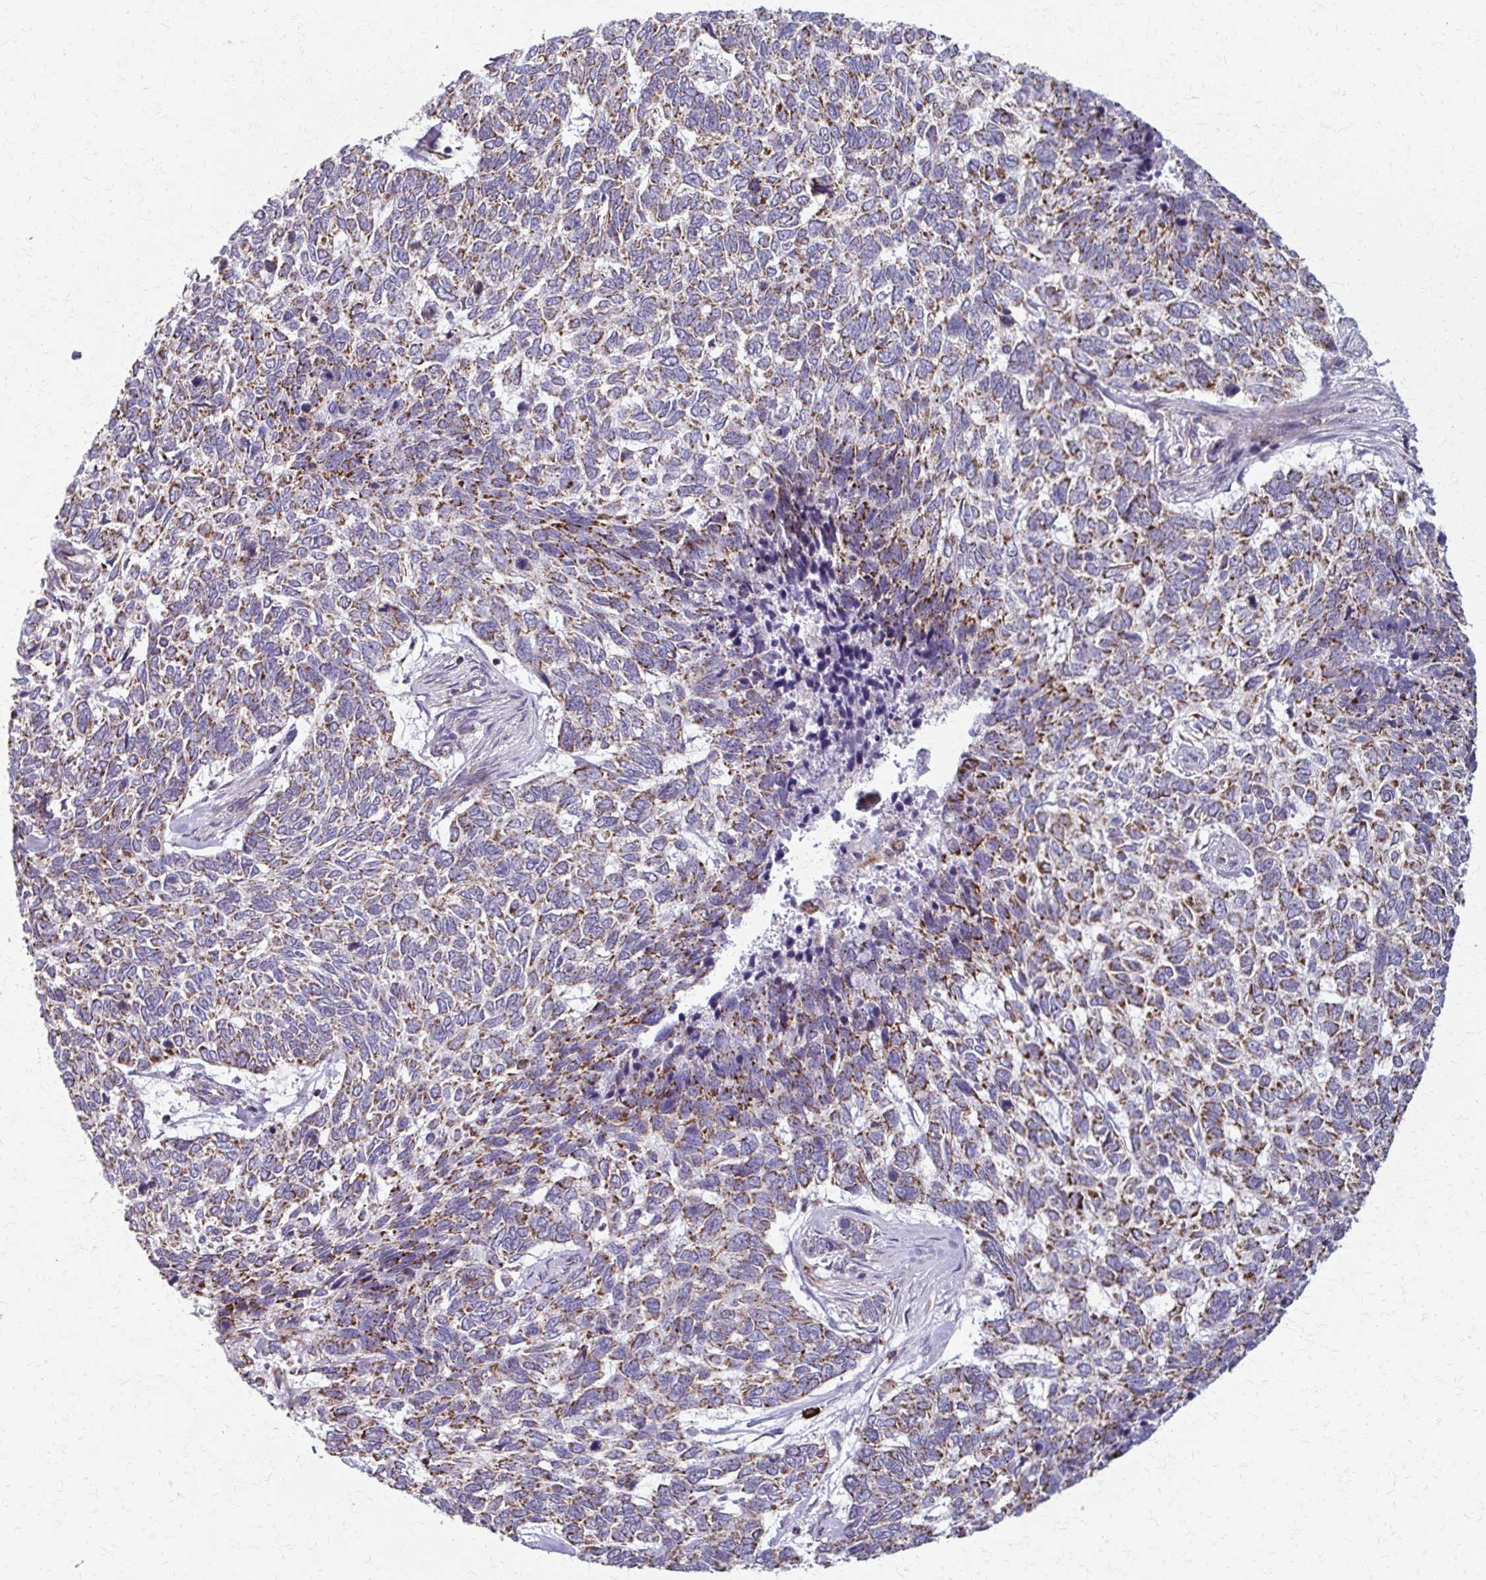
{"staining": {"intensity": "moderate", "quantity": ">75%", "location": "cytoplasmic/membranous"}, "tissue": "skin cancer", "cell_type": "Tumor cells", "image_type": "cancer", "snomed": [{"axis": "morphology", "description": "Basal cell carcinoma"}, {"axis": "topography", "description": "Skin"}], "caption": "IHC histopathology image of basal cell carcinoma (skin) stained for a protein (brown), which exhibits medium levels of moderate cytoplasmic/membranous staining in about >75% of tumor cells.", "gene": "TVP23A", "patient": {"sex": "female", "age": 65}}